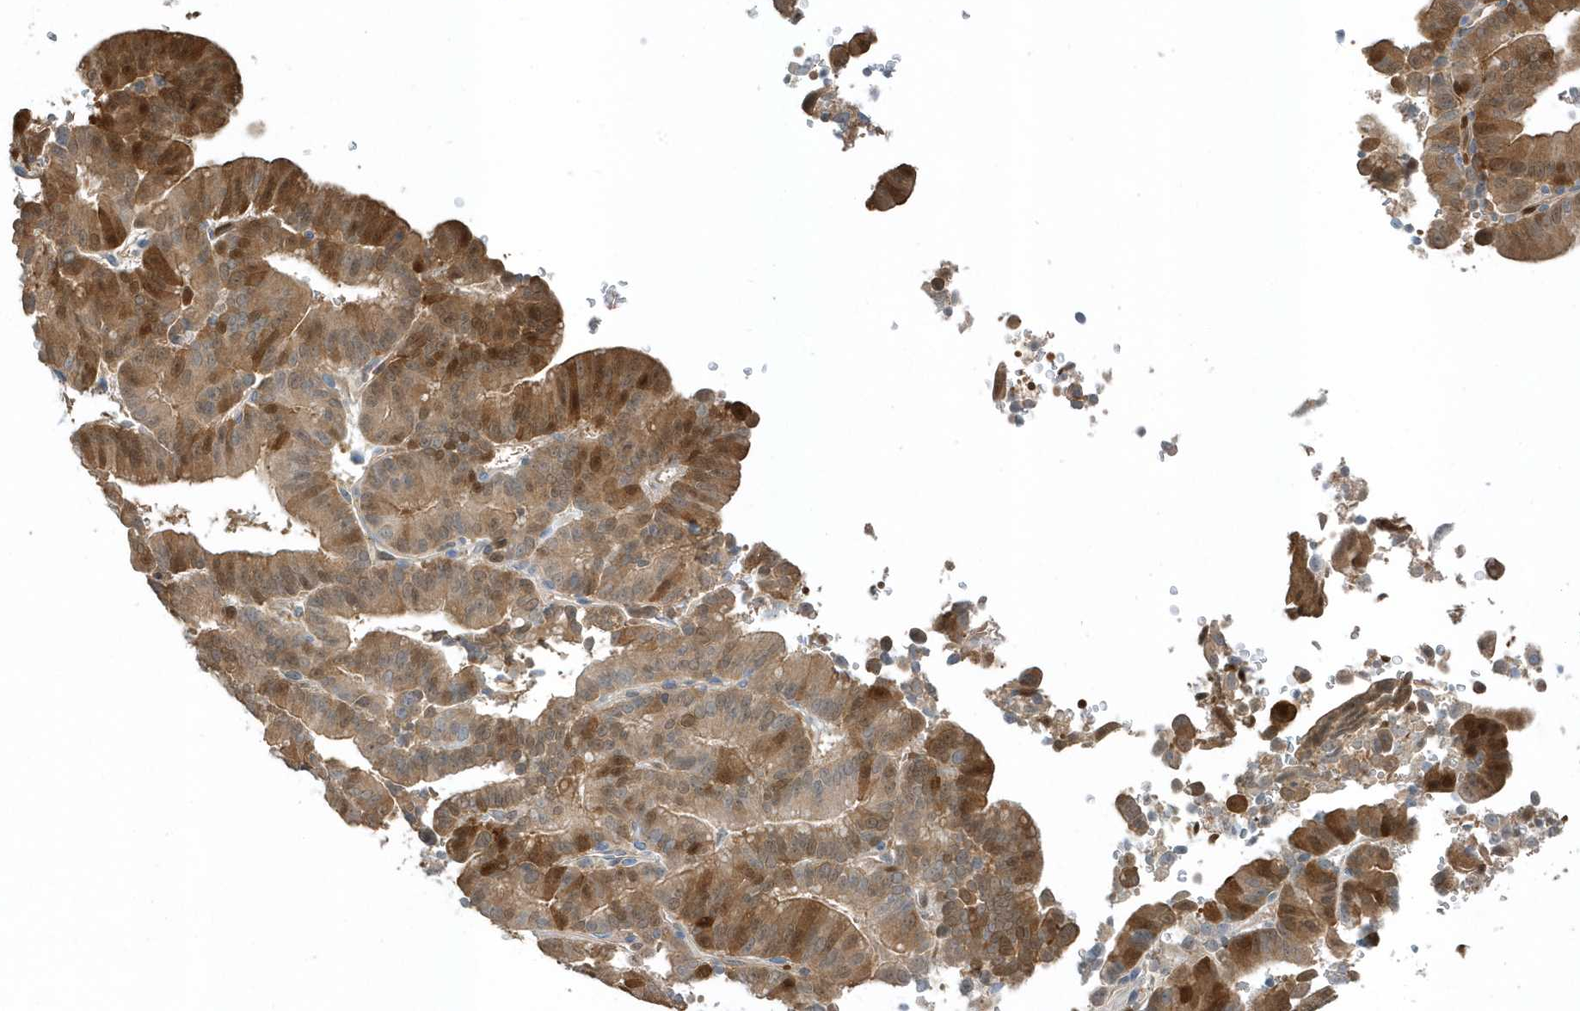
{"staining": {"intensity": "moderate", "quantity": ">75%", "location": "cytoplasmic/membranous,nuclear"}, "tissue": "liver cancer", "cell_type": "Tumor cells", "image_type": "cancer", "snomed": [{"axis": "morphology", "description": "Cholangiocarcinoma"}, {"axis": "topography", "description": "Liver"}], "caption": "Brown immunohistochemical staining in liver cancer displays moderate cytoplasmic/membranous and nuclear expression in about >75% of tumor cells.", "gene": "USP53", "patient": {"sex": "female", "age": 75}}